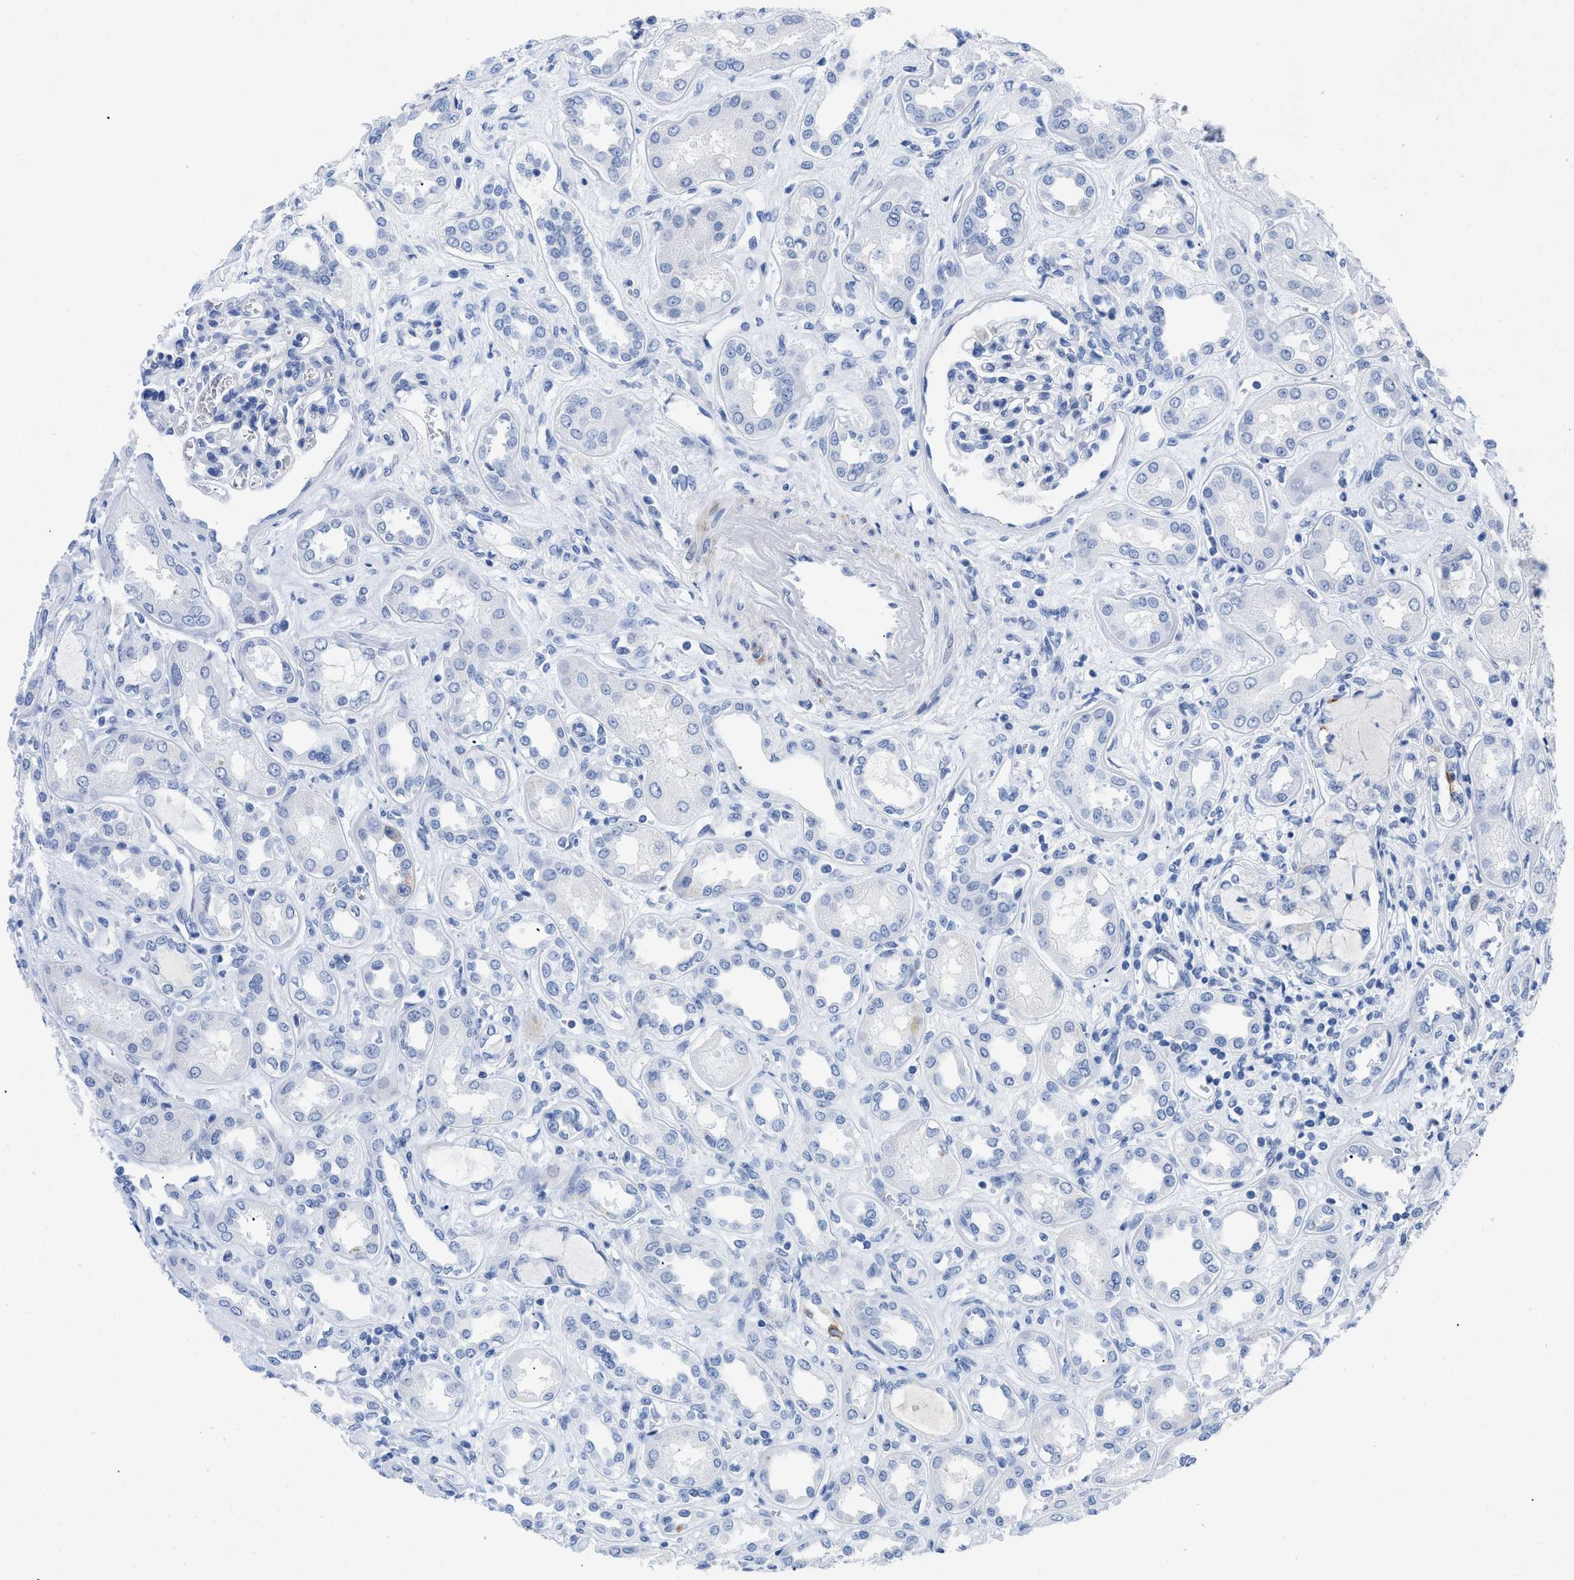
{"staining": {"intensity": "negative", "quantity": "none", "location": "none"}, "tissue": "kidney", "cell_type": "Cells in glomeruli", "image_type": "normal", "snomed": [{"axis": "morphology", "description": "Normal tissue, NOS"}, {"axis": "topography", "description": "Kidney"}], "caption": "Unremarkable kidney was stained to show a protein in brown. There is no significant staining in cells in glomeruli.", "gene": "DUSP26", "patient": {"sex": "male", "age": 59}}